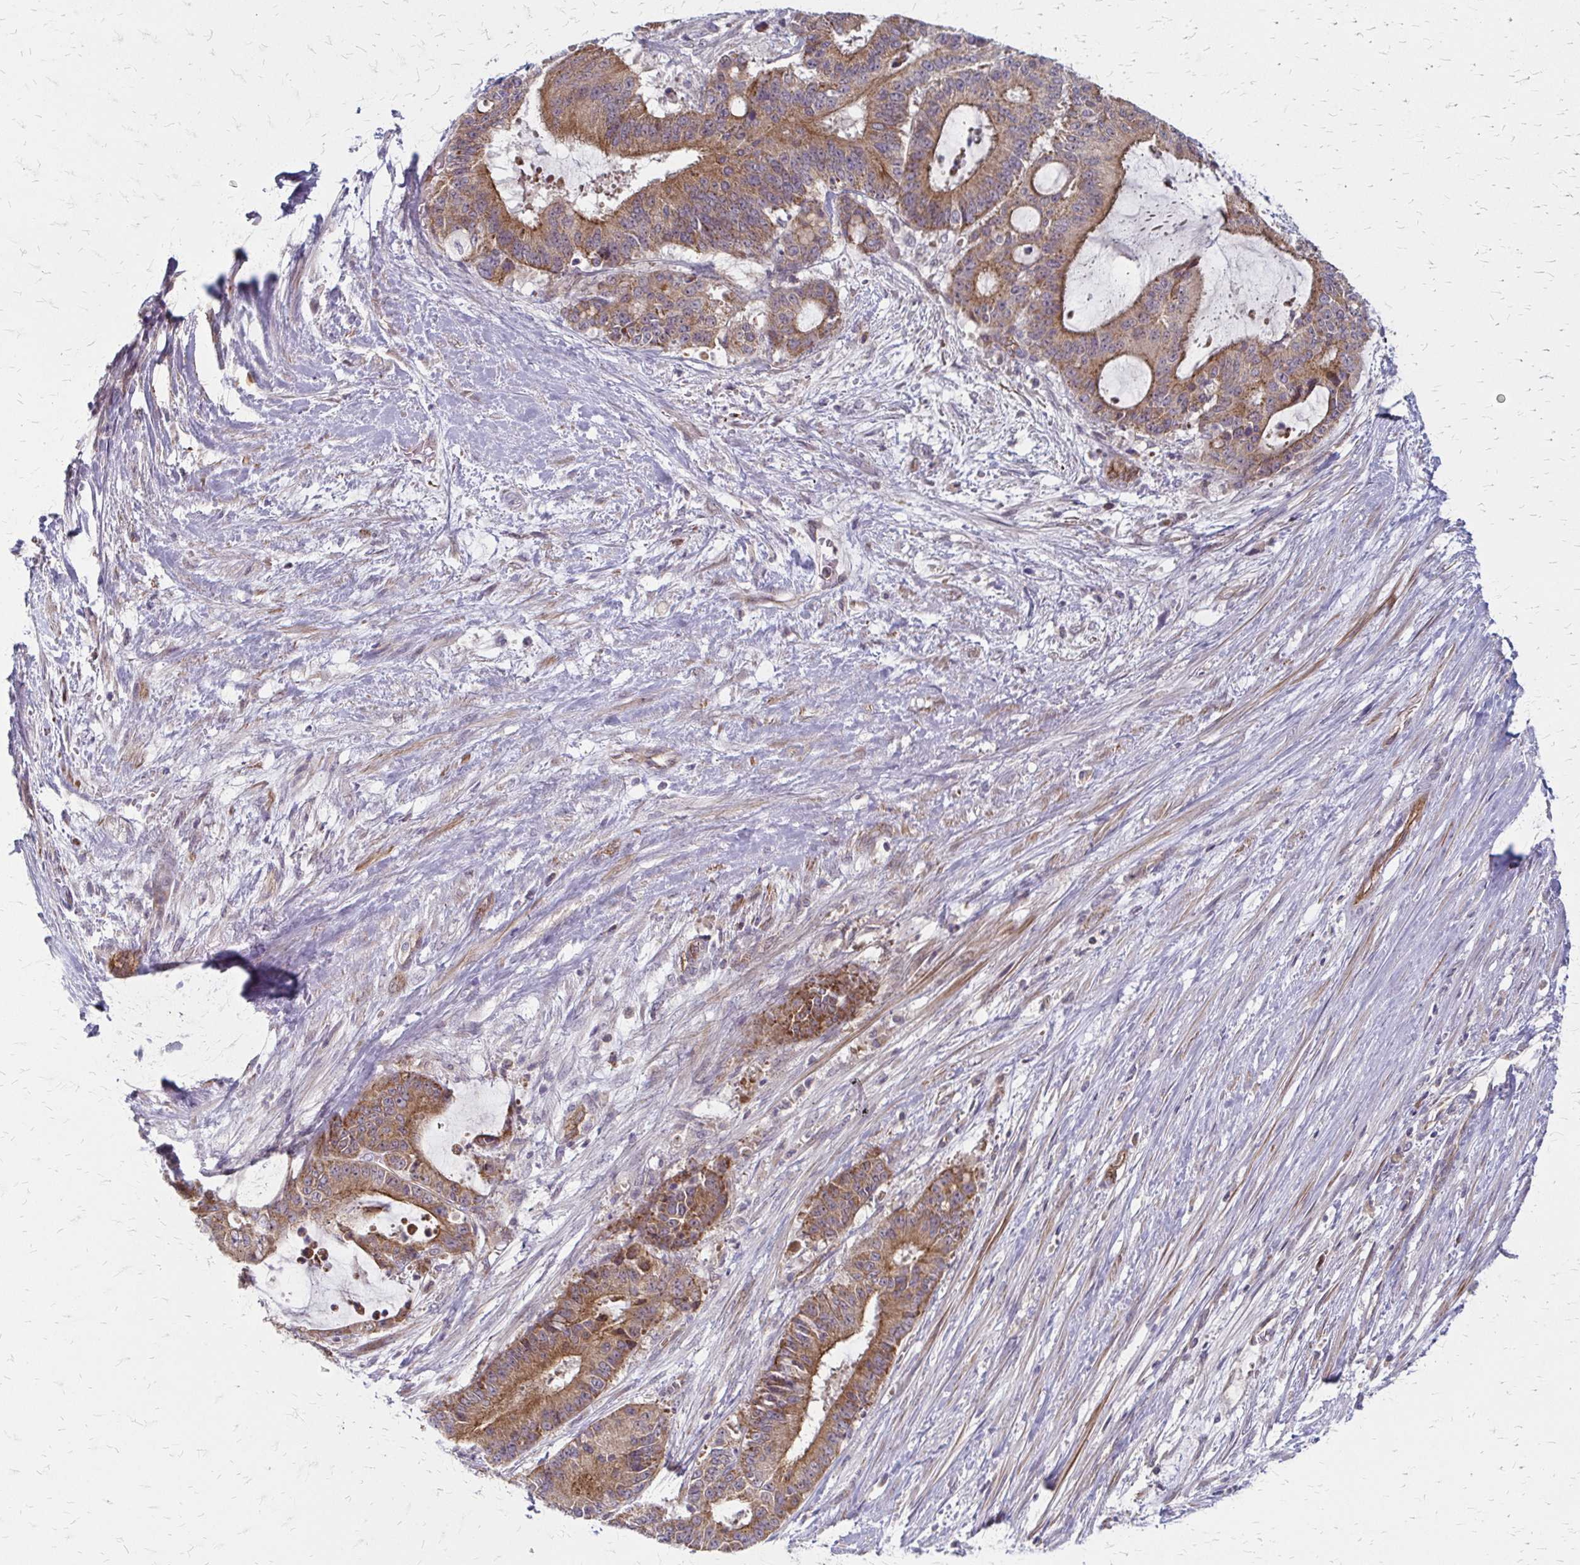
{"staining": {"intensity": "moderate", "quantity": ">75%", "location": "cytoplasmic/membranous"}, "tissue": "liver cancer", "cell_type": "Tumor cells", "image_type": "cancer", "snomed": [{"axis": "morphology", "description": "Normal tissue, NOS"}, {"axis": "morphology", "description": "Cholangiocarcinoma"}, {"axis": "topography", "description": "Liver"}, {"axis": "topography", "description": "Peripheral nerve tissue"}], "caption": "An IHC micrograph of neoplastic tissue is shown. Protein staining in brown shows moderate cytoplasmic/membranous positivity in cholangiocarcinoma (liver) within tumor cells.", "gene": "ZNF383", "patient": {"sex": "female", "age": 73}}